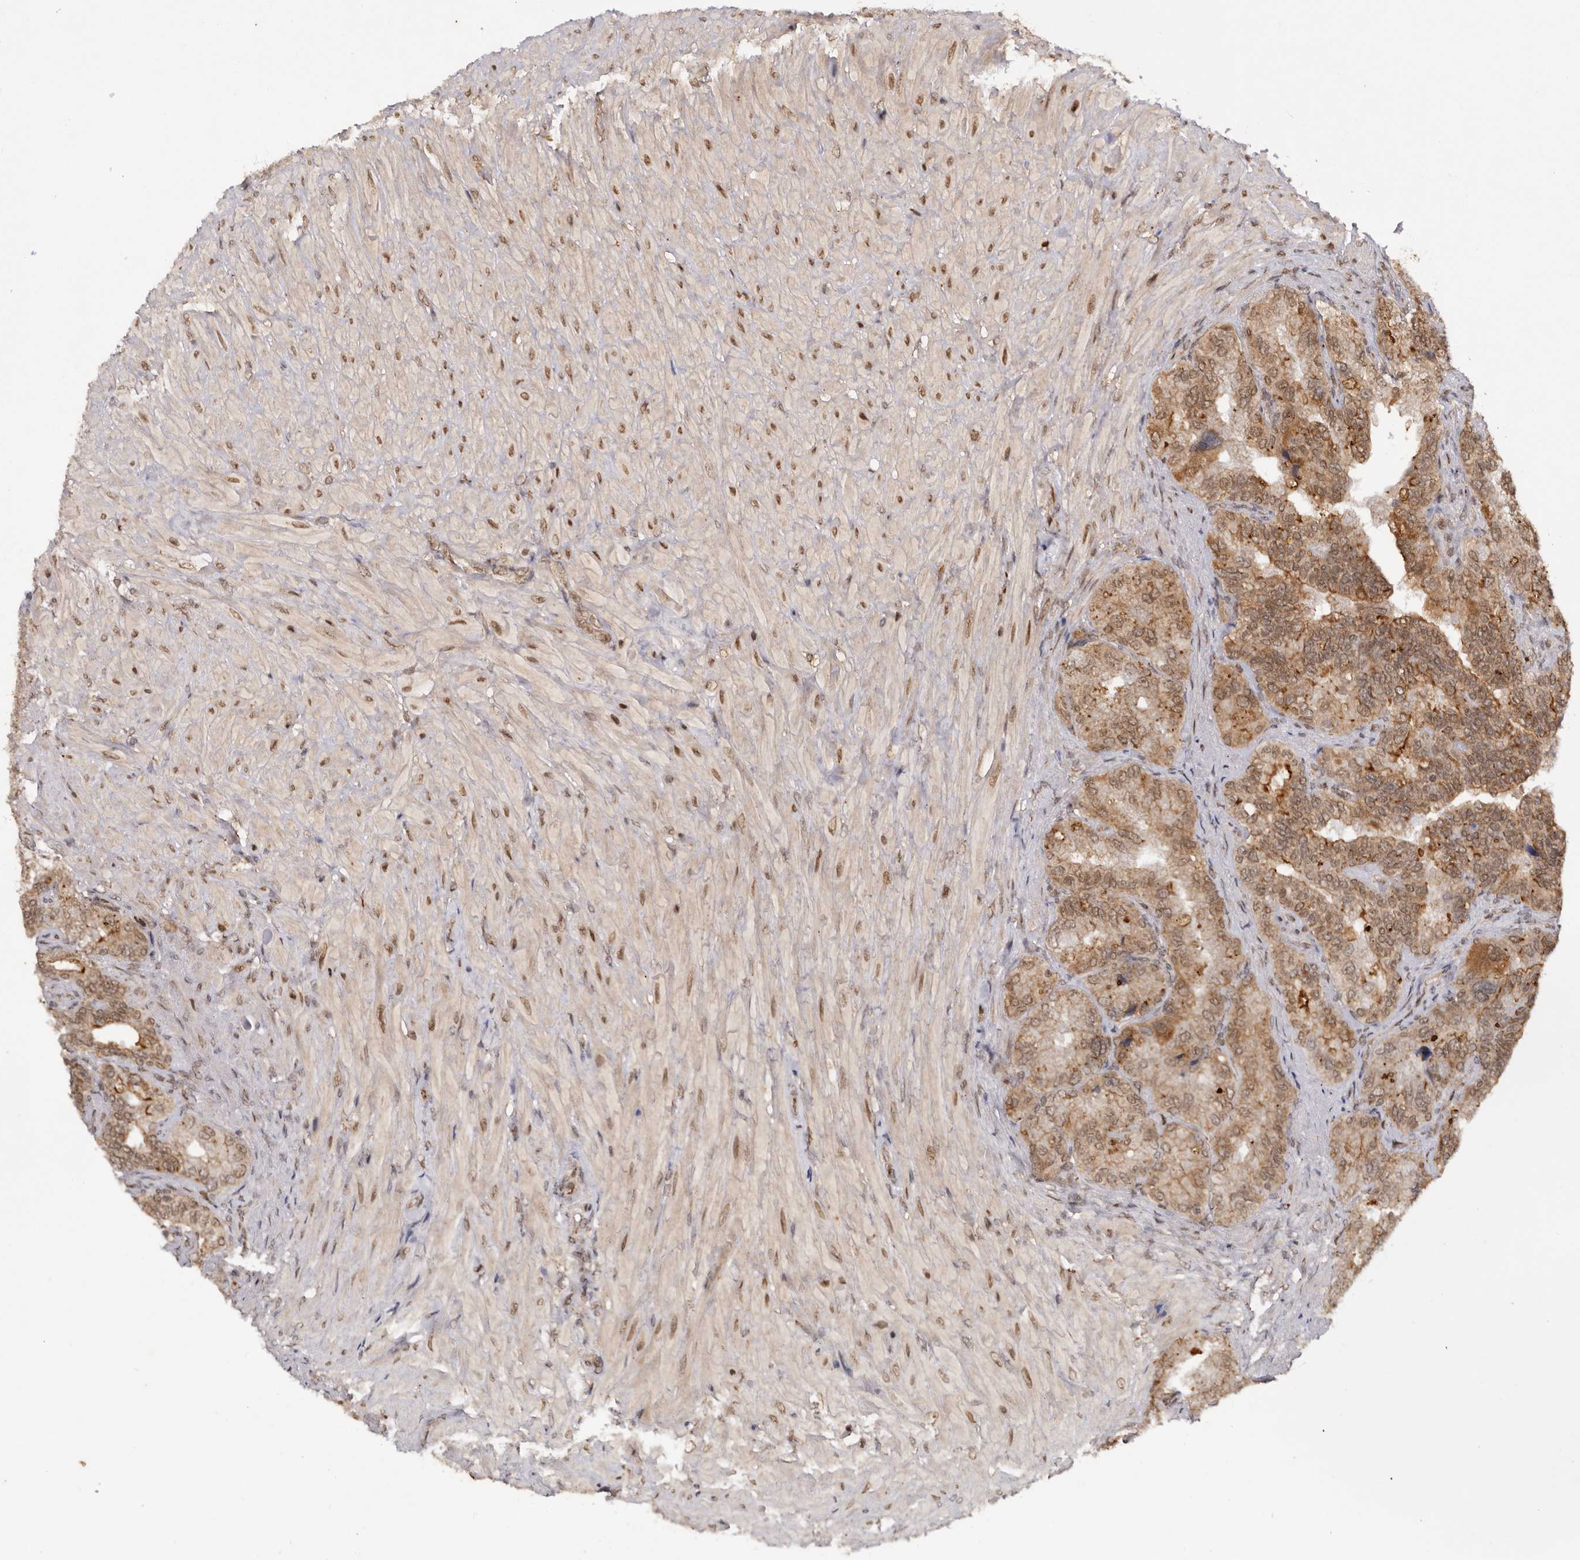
{"staining": {"intensity": "moderate", "quantity": ">75%", "location": "cytoplasmic/membranous,nuclear"}, "tissue": "seminal vesicle", "cell_type": "Glandular cells", "image_type": "normal", "snomed": [{"axis": "morphology", "description": "Normal tissue, NOS"}, {"axis": "topography", "description": "Seminal veicle"}, {"axis": "topography", "description": "Peripheral nerve tissue"}], "caption": "Immunohistochemical staining of benign human seminal vesicle shows >75% levels of moderate cytoplasmic/membranous,nuclear protein staining in about >75% of glandular cells.", "gene": "TARS2", "patient": {"sex": "male", "age": 63}}